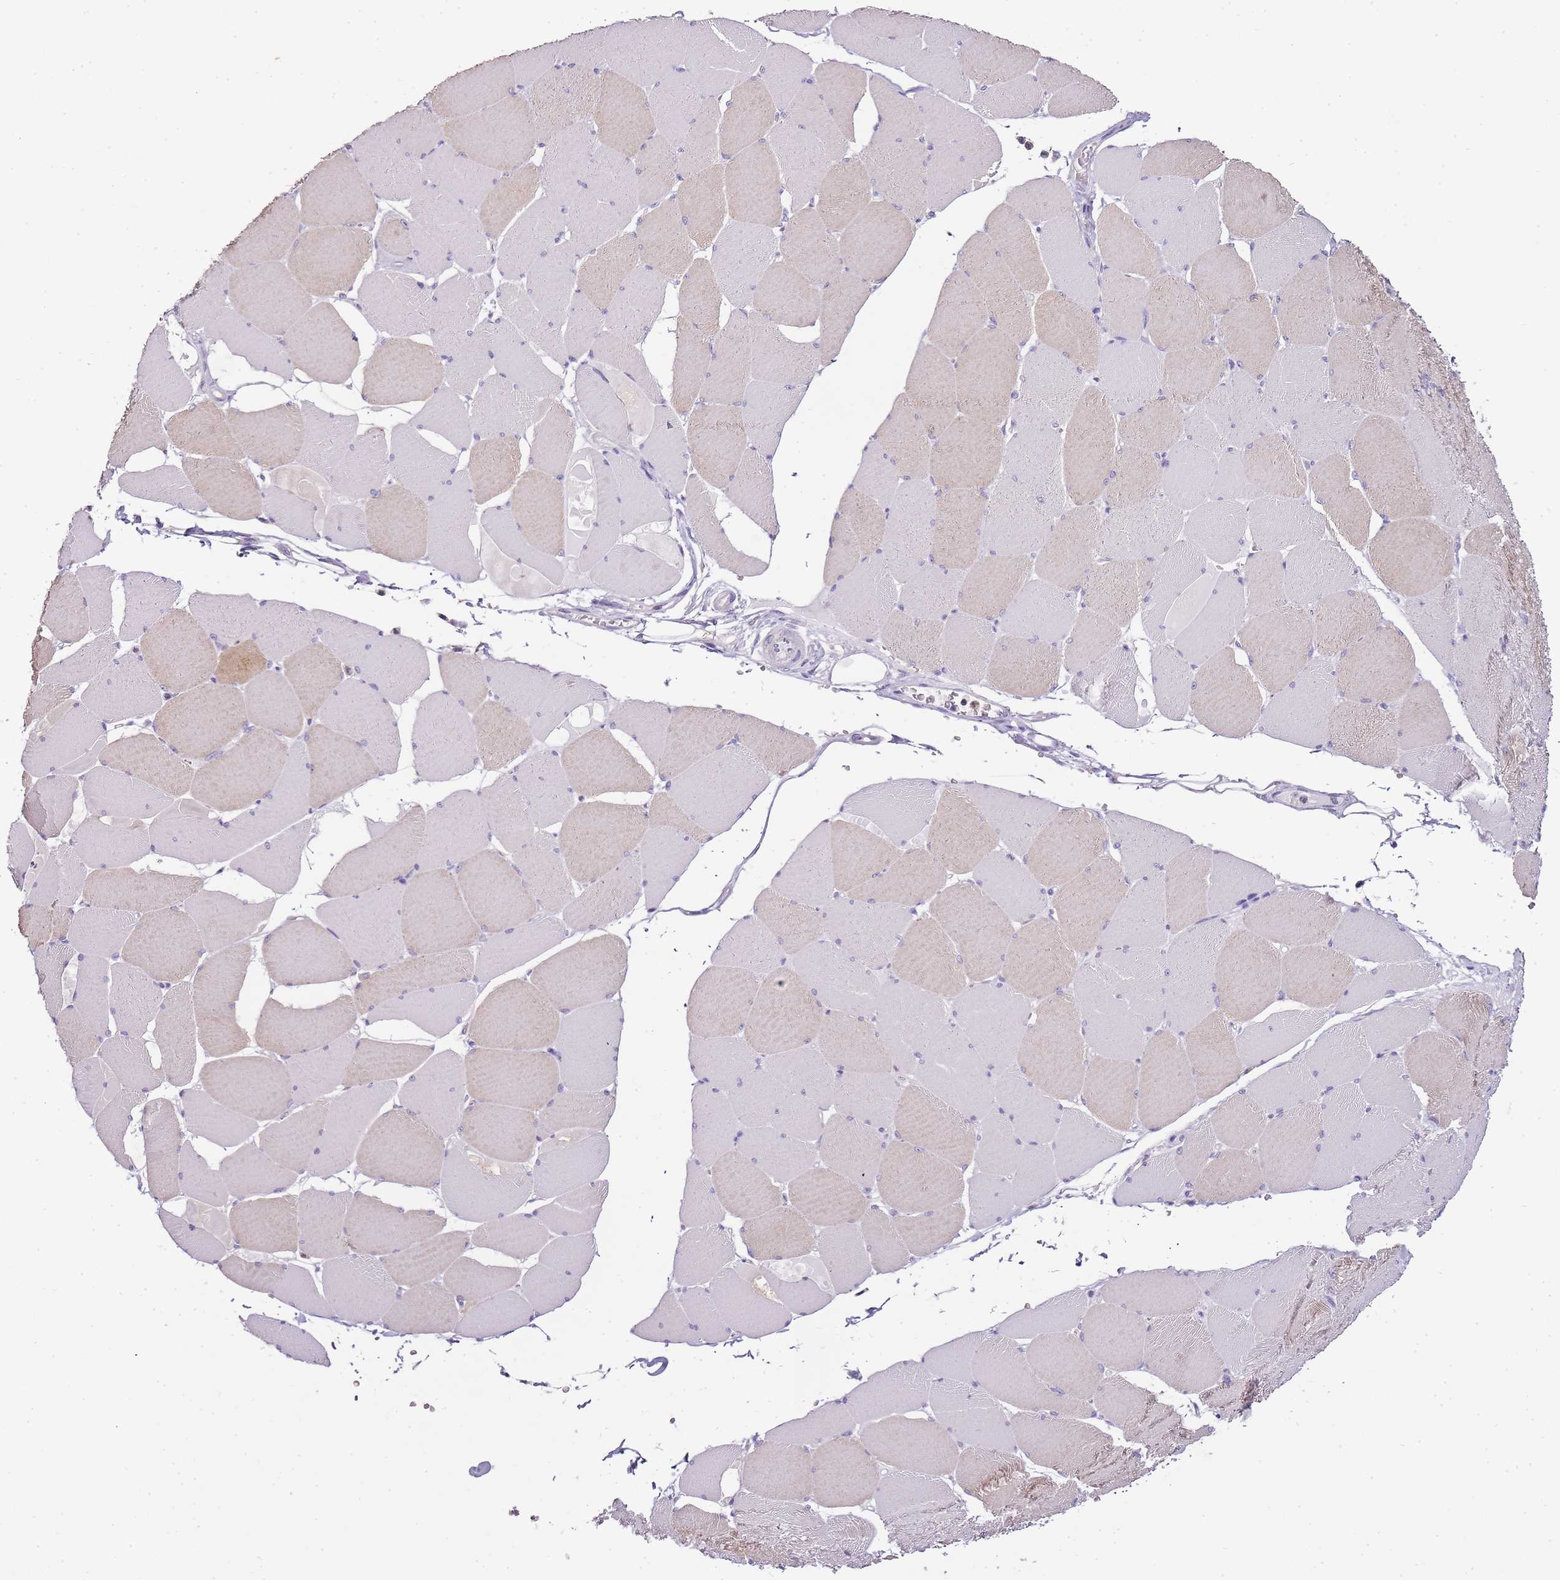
{"staining": {"intensity": "weak", "quantity": "25%-75%", "location": "cytoplasmic/membranous"}, "tissue": "skeletal muscle", "cell_type": "Myocytes", "image_type": "normal", "snomed": [{"axis": "morphology", "description": "Normal tissue, NOS"}, {"axis": "topography", "description": "Skeletal muscle"}, {"axis": "topography", "description": "Head-Neck"}], "caption": "Myocytes show low levels of weak cytoplasmic/membranous positivity in approximately 25%-75% of cells in benign human skeletal muscle. (DAB IHC with brightfield microscopy, high magnification).", "gene": "ZBP1", "patient": {"sex": "male", "age": 66}}